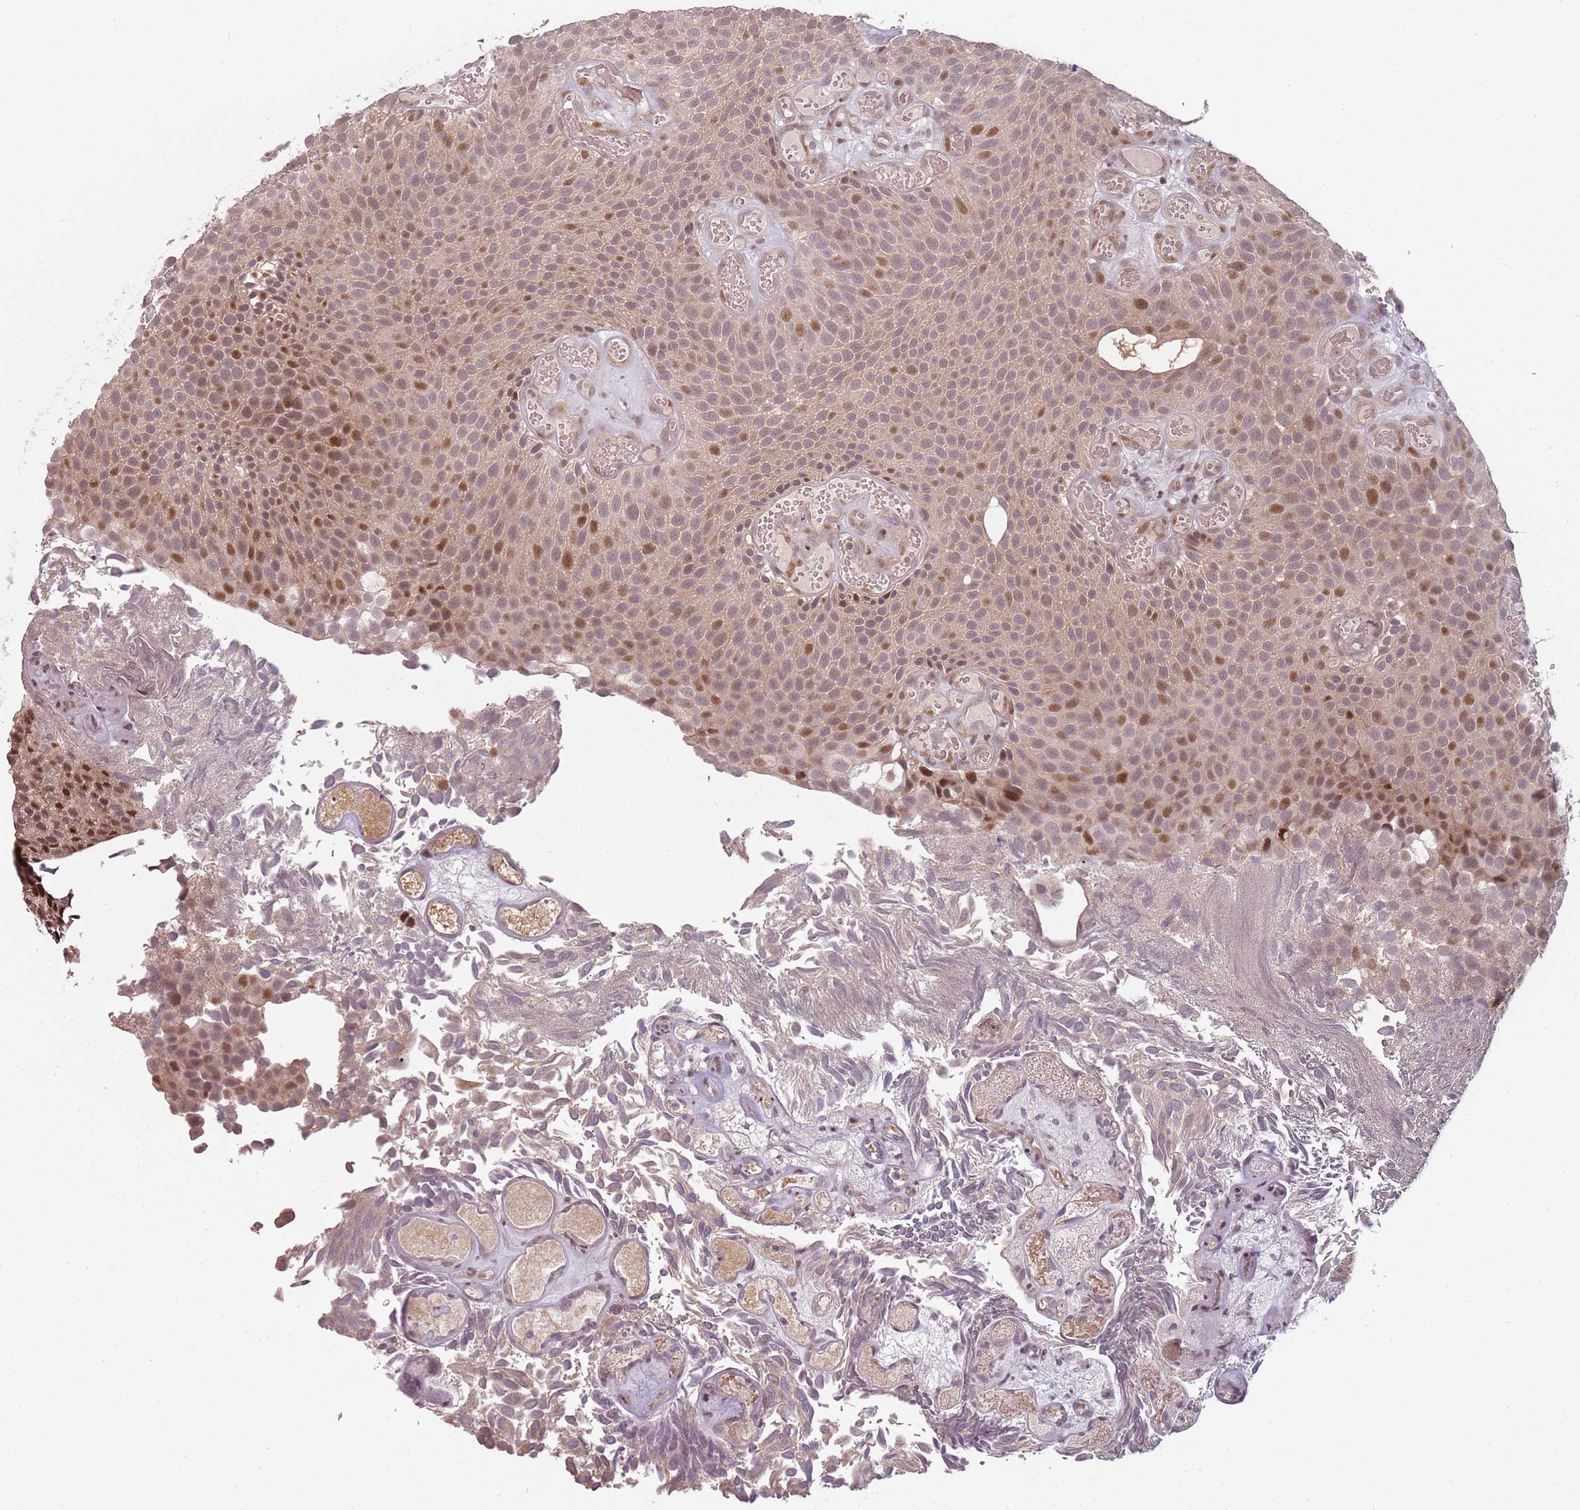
{"staining": {"intensity": "moderate", "quantity": ">75%", "location": "cytoplasmic/membranous,nuclear"}, "tissue": "urothelial cancer", "cell_type": "Tumor cells", "image_type": "cancer", "snomed": [{"axis": "morphology", "description": "Urothelial carcinoma, Low grade"}, {"axis": "topography", "description": "Urinary bladder"}], "caption": "Moderate cytoplasmic/membranous and nuclear protein expression is present in approximately >75% of tumor cells in low-grade urothelial carcinoma.", "gene": "ADGRG1", "patient": {"sex": "male", "age": 89}}